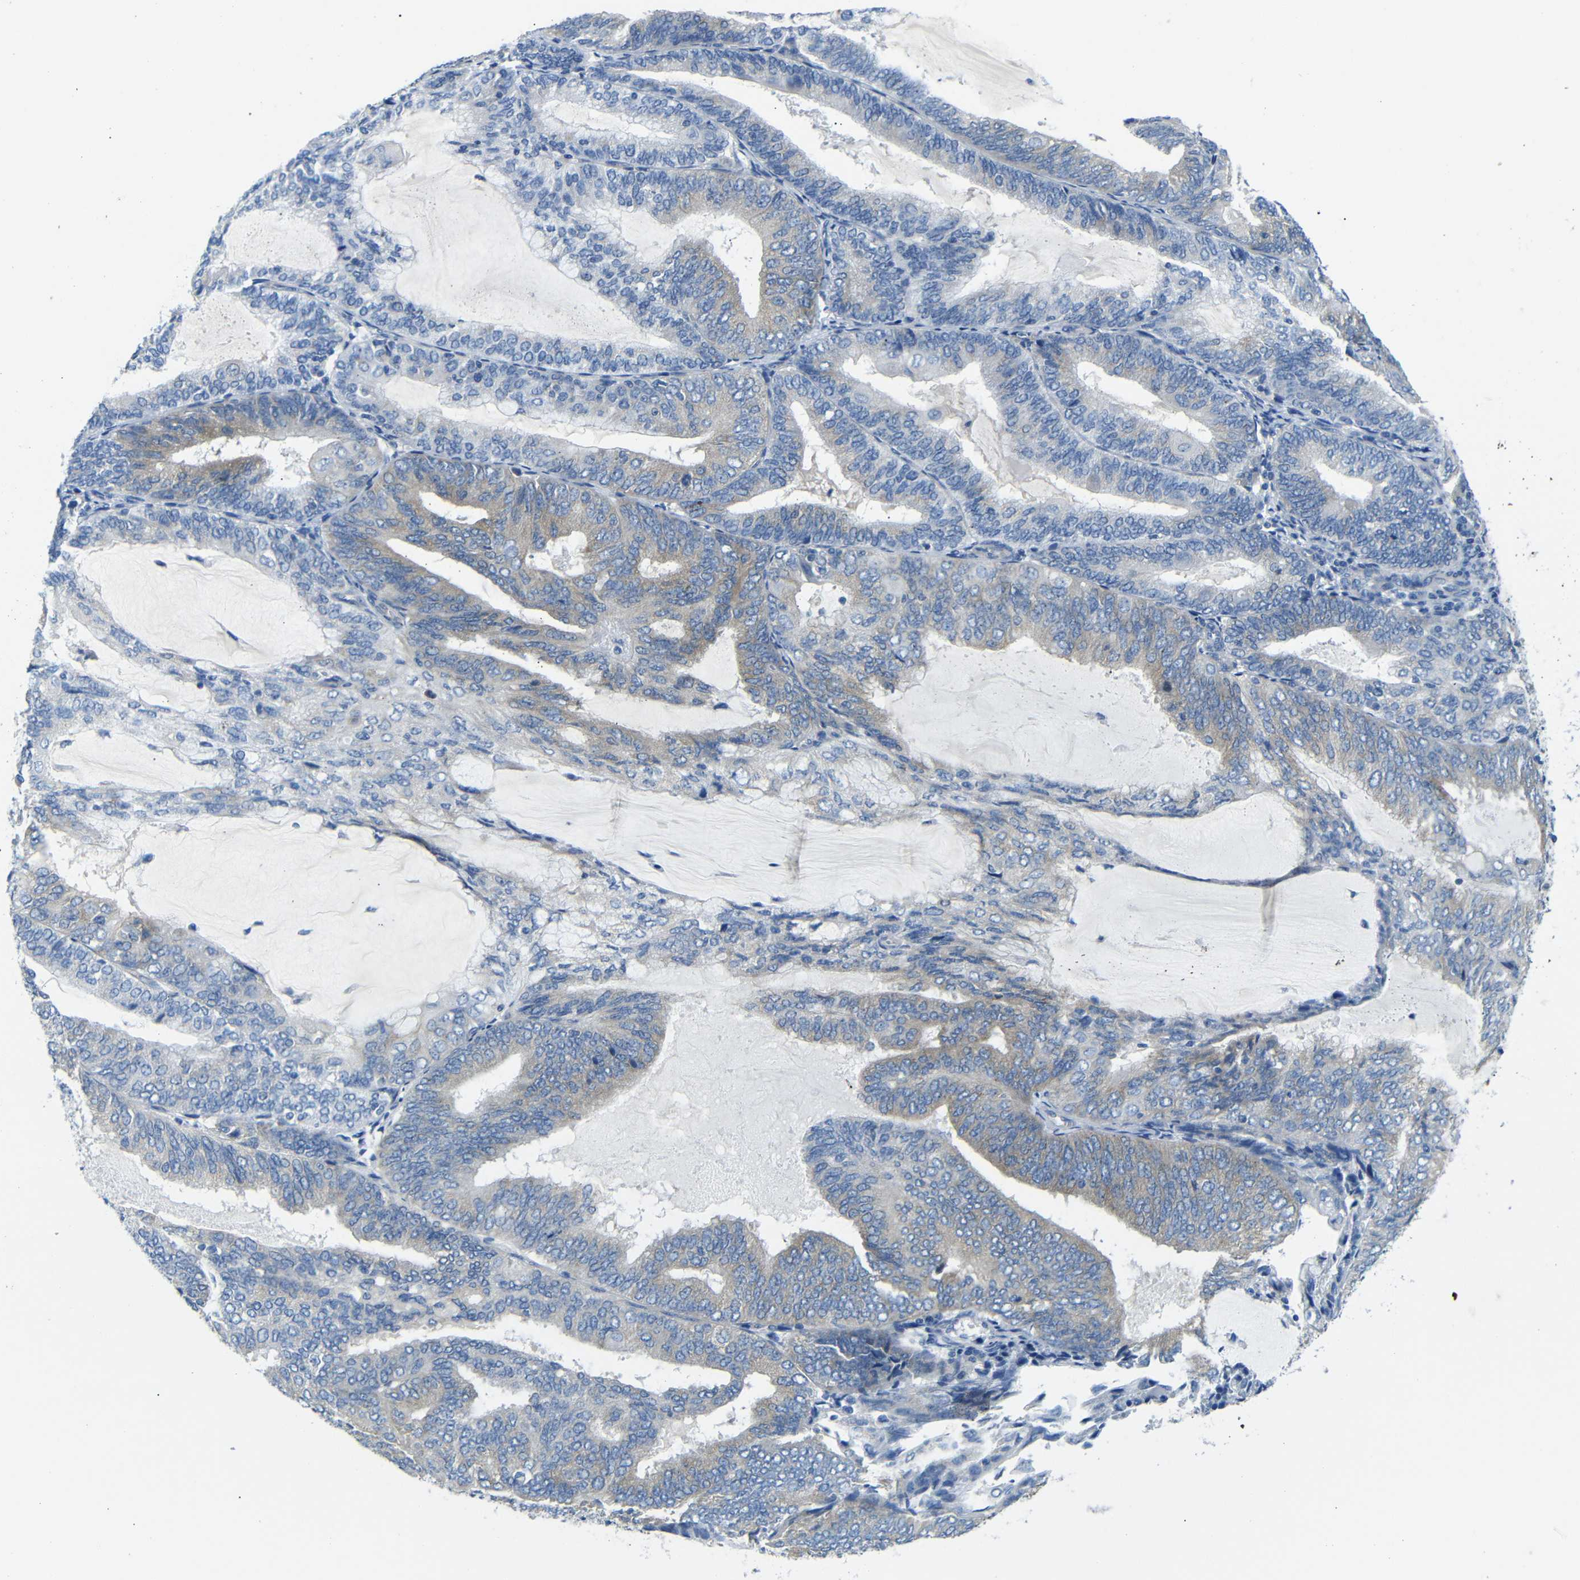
{"staining": {"intensity": "weak", "quantity": "25%-75%", "location": "cytoplasmic/membranous"}, "tissue": "endometrial cancer", "cell_type": "Tumor cells", "image_type": "cancer", "snomed": [{"axis": "morphology", "description": "Adenocarcinoma, NOS"}, {"axis": "topography", "description": "Endometrium"}], "caption": "Approximately 25%-75% of tumor cells in human adenocarcinoma (endometrial) exhibit weak cytoplasmic/membranous protein positivity as visualized by brown immunohistochemical staining.", "gene": "DCP1A", "patient": {"sex": "female", "age": 81}}